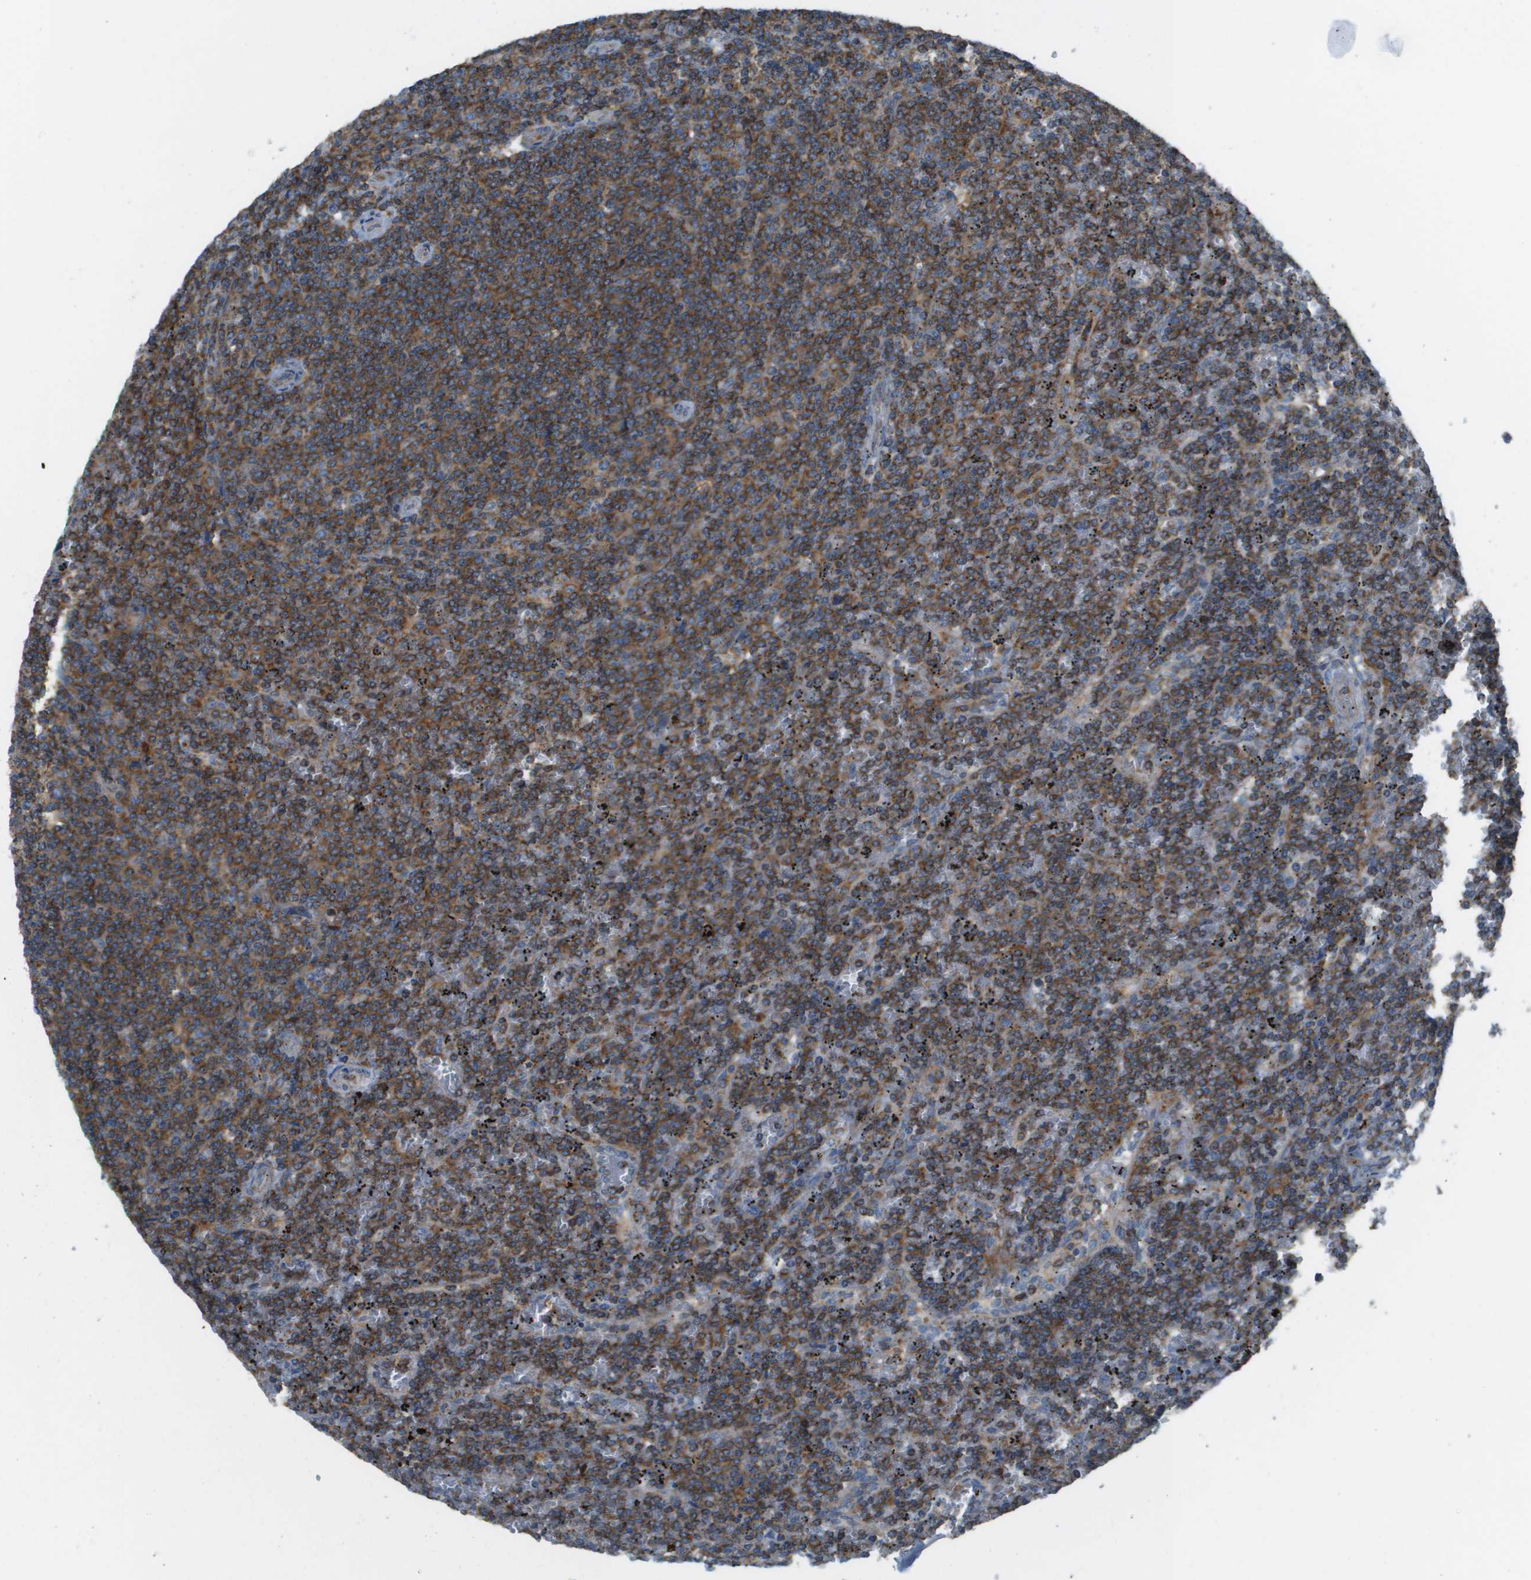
{"staining": {"intensity": "moderate", "quantity": ">75%", "location": "cytoplasmic/membranous"}, "tissue": "lymphoma", "cell_type": "Tumor cells", "image_type": "cancer", "snomed": [{"axis": "morphology", "description": "Malignant lymphoma, non-Hodgkin's type, Low grade"}, {"axis": "topography", "description": "Spleen"}], "caption": "Immunohistochemistry image of neoplastic tissue: malignant lymphoma, non-Hodgkin's type (low-grade) stained using immunohistochemistry demonstrates medium levels of moderate protein expression localized specifically in the cytoplasmic/membranous of tumor cells, appearing as a cytoplasmic/membranous brown color.", "gene": "TAOK3", "patient": {"sex": "female", "age": 19}}